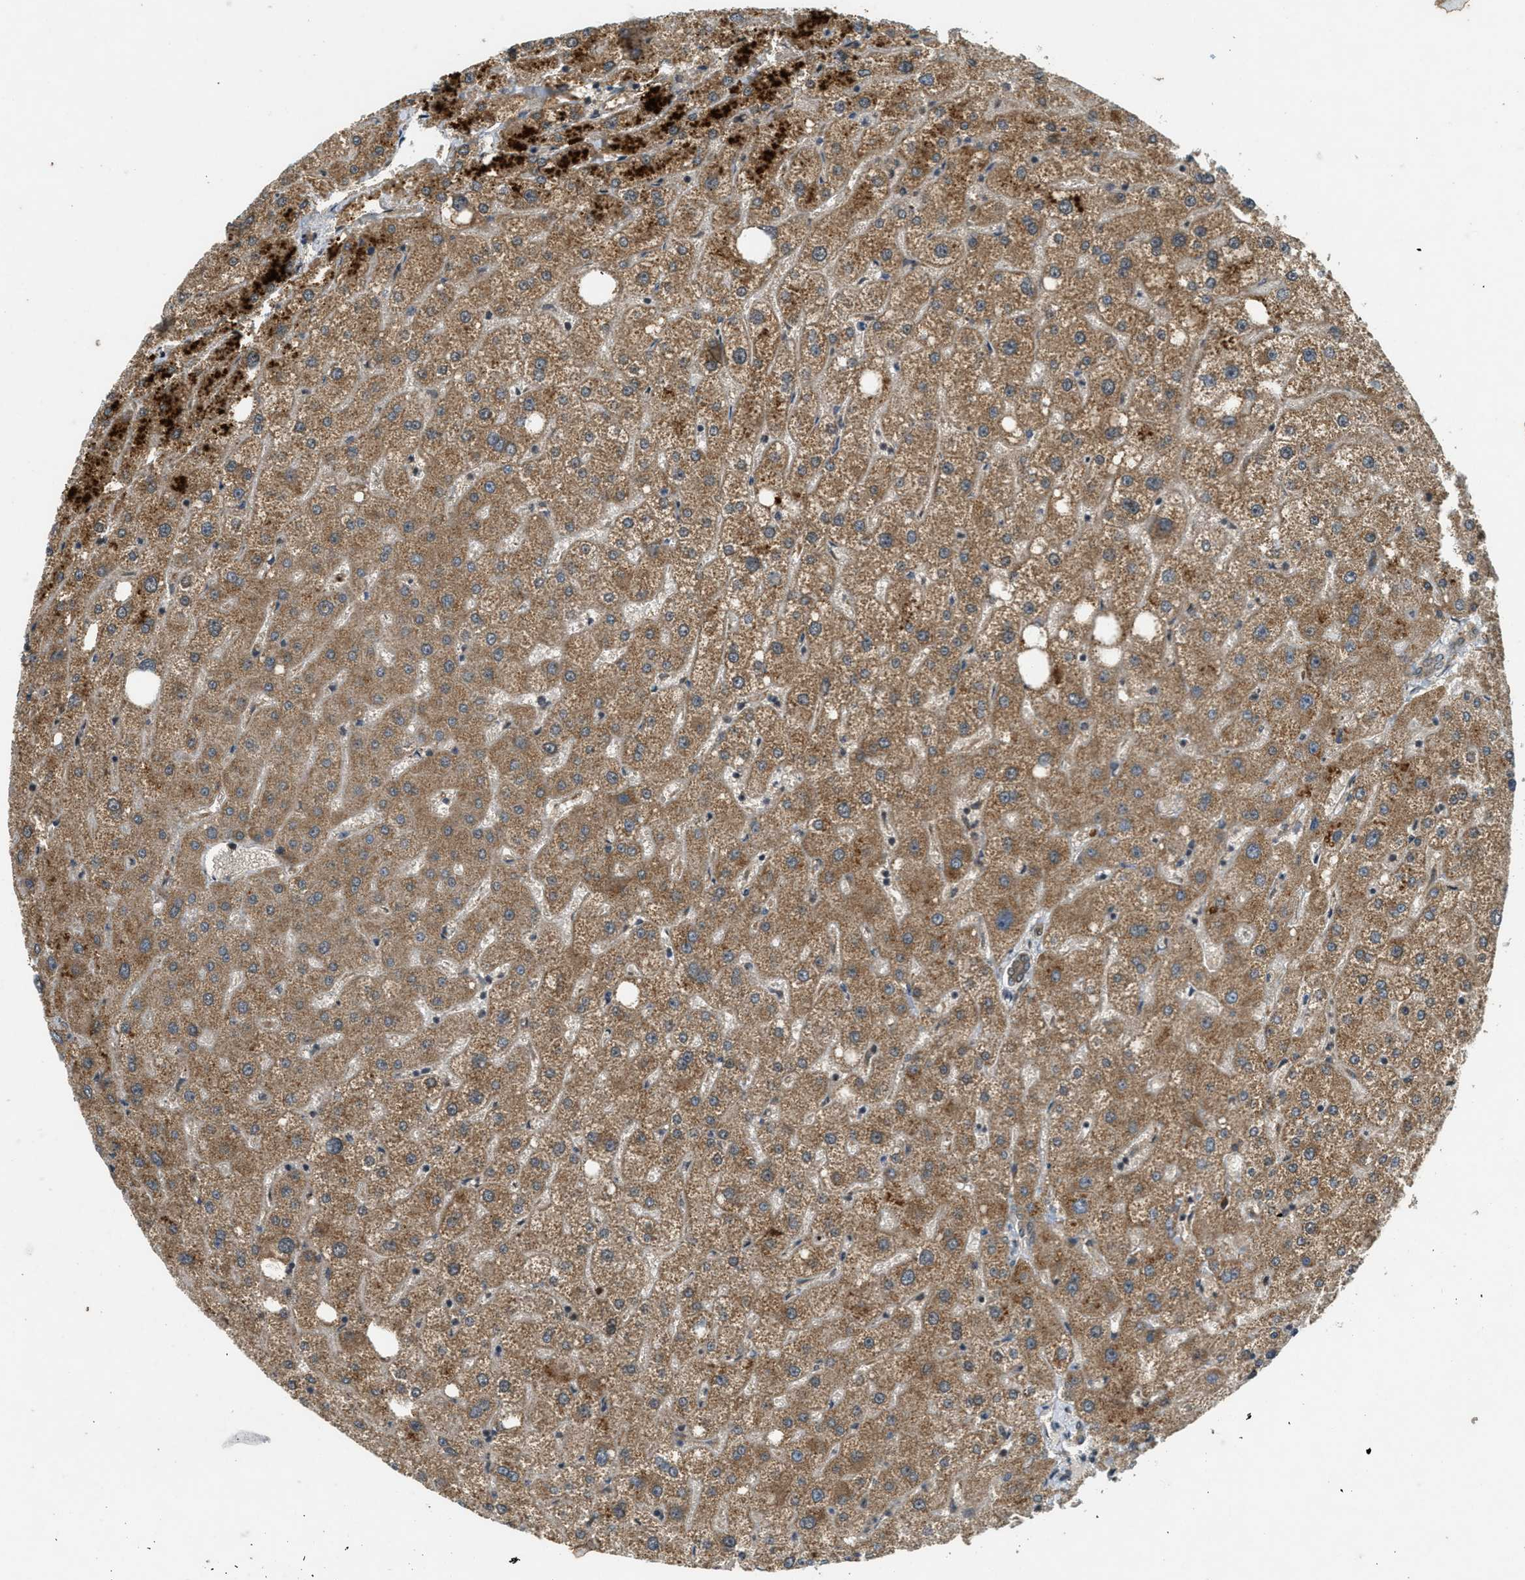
{"staining": {"intensity": "moderate", "quantity": ">75%", "location": "cytoplasmic/membranous"}, "tissue": "liver", "cell_type": "Cholangiocytes", "image_type": "normal", "snomed": [{"axis": "morphology", "description": "Normal tissue, NOS"}, {"axis": "topography", "description": "Liver"}], "caption": "This image reveals immunohistochemistry staining of benign liver, with medium moderate cytoplasmic/membranous positivity in about >75% of cholangiocytes.", "gene": "EIF2AK3", "patient": {"sex": "male", "age": 73}}